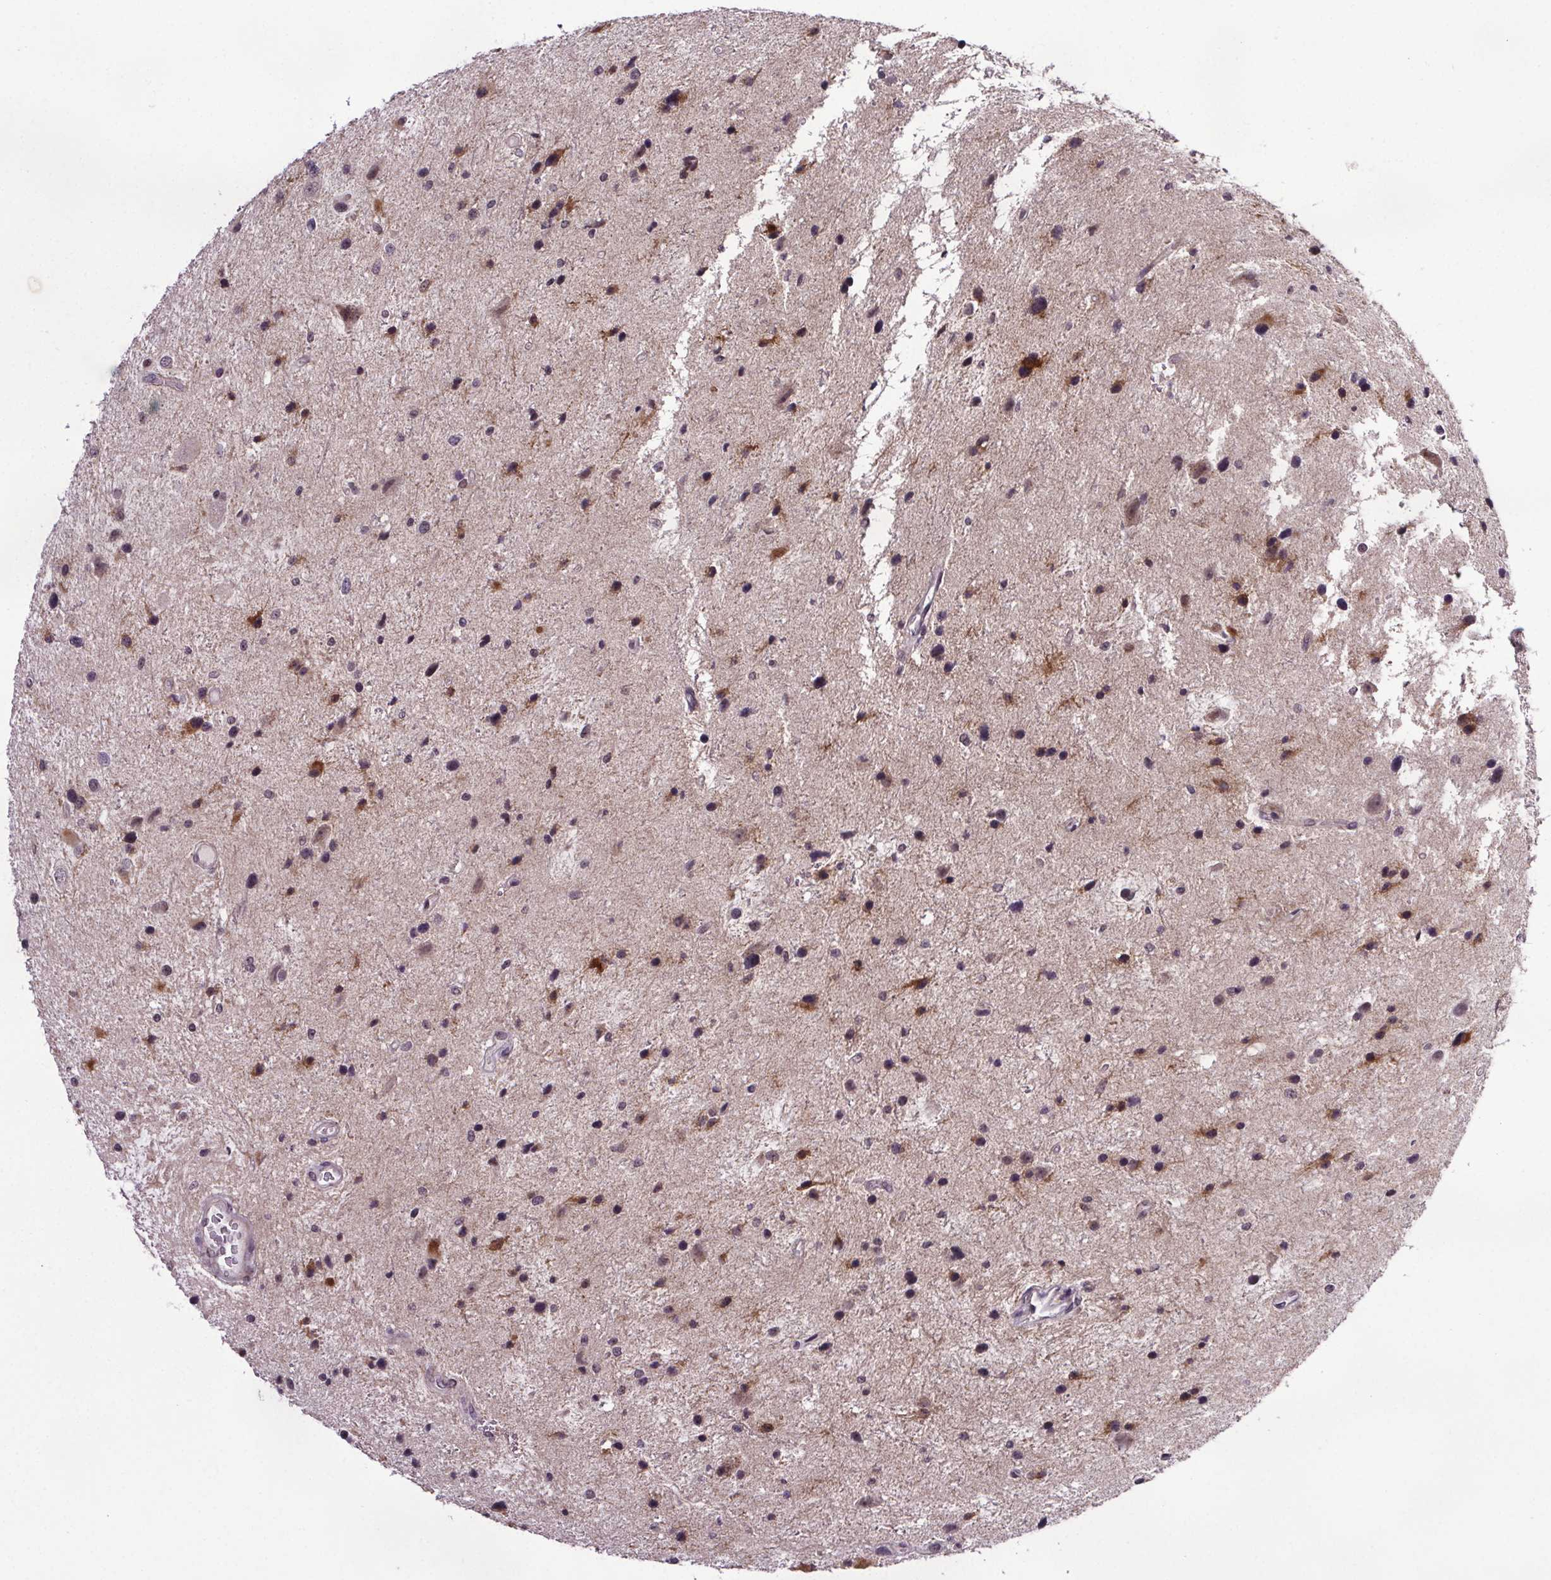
{"staining": {"intensity": "weak", "quantity": "25%-75%", "location": "nuclear"}, "tissue": "glioma", "cell_type": "Tumor cells", "image_type": "cancer", "snomed": [{"axis": "morphology", "description": "Glioma, malignant, Low grade"}, {"axis": "topography", "description": "Brain"}], "caption": "DAB immunohistochemical staining of human glioma exhibits weak nuclear protein staining in approximately 25%-75% of tumor cells.", "gene": "ATMIN", "patient": {"sex": "female", "age": 32}}